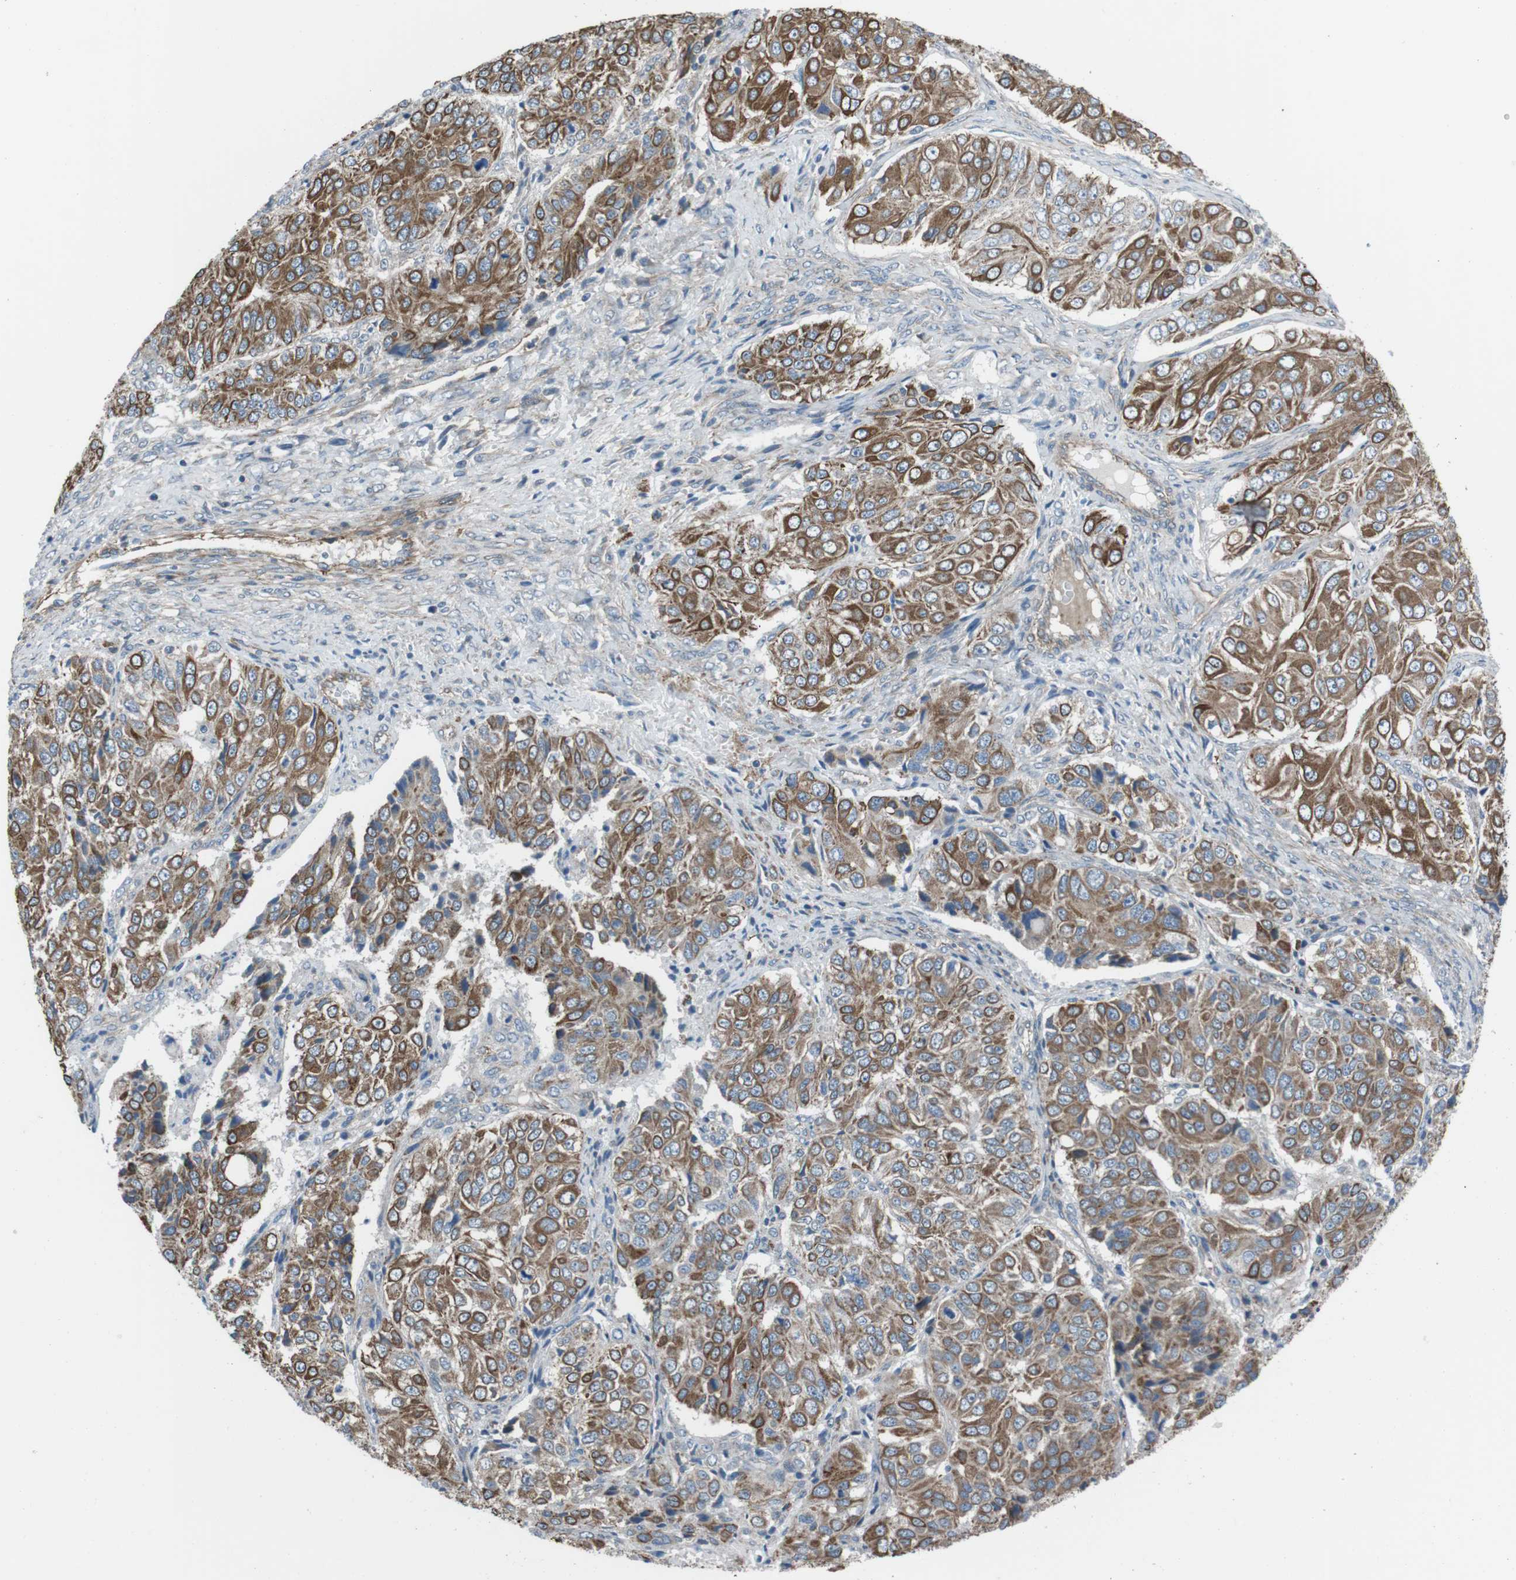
{"staining": {"intensity": "moderate", "quantity": ">75%", "location": "cytoplasmic/membranous"}, "tissue": "ovarian cancer", "cell_type": "Tumor cells", "image_type": "cancer", "snomed": [{"axis": "morphology", "description": "Carcinoma, endometroid"}, {"axis": "topography", "description": "Ovary"}], "caption": "This is an image of immunohistochemistry staining of endometroid carcinoma (ovarian), which shows moderate expression in the cytoplasmic/membranous of tumor cells.", "gene": "FAM174B", "patient": {"sex": "female", "age": 51}}